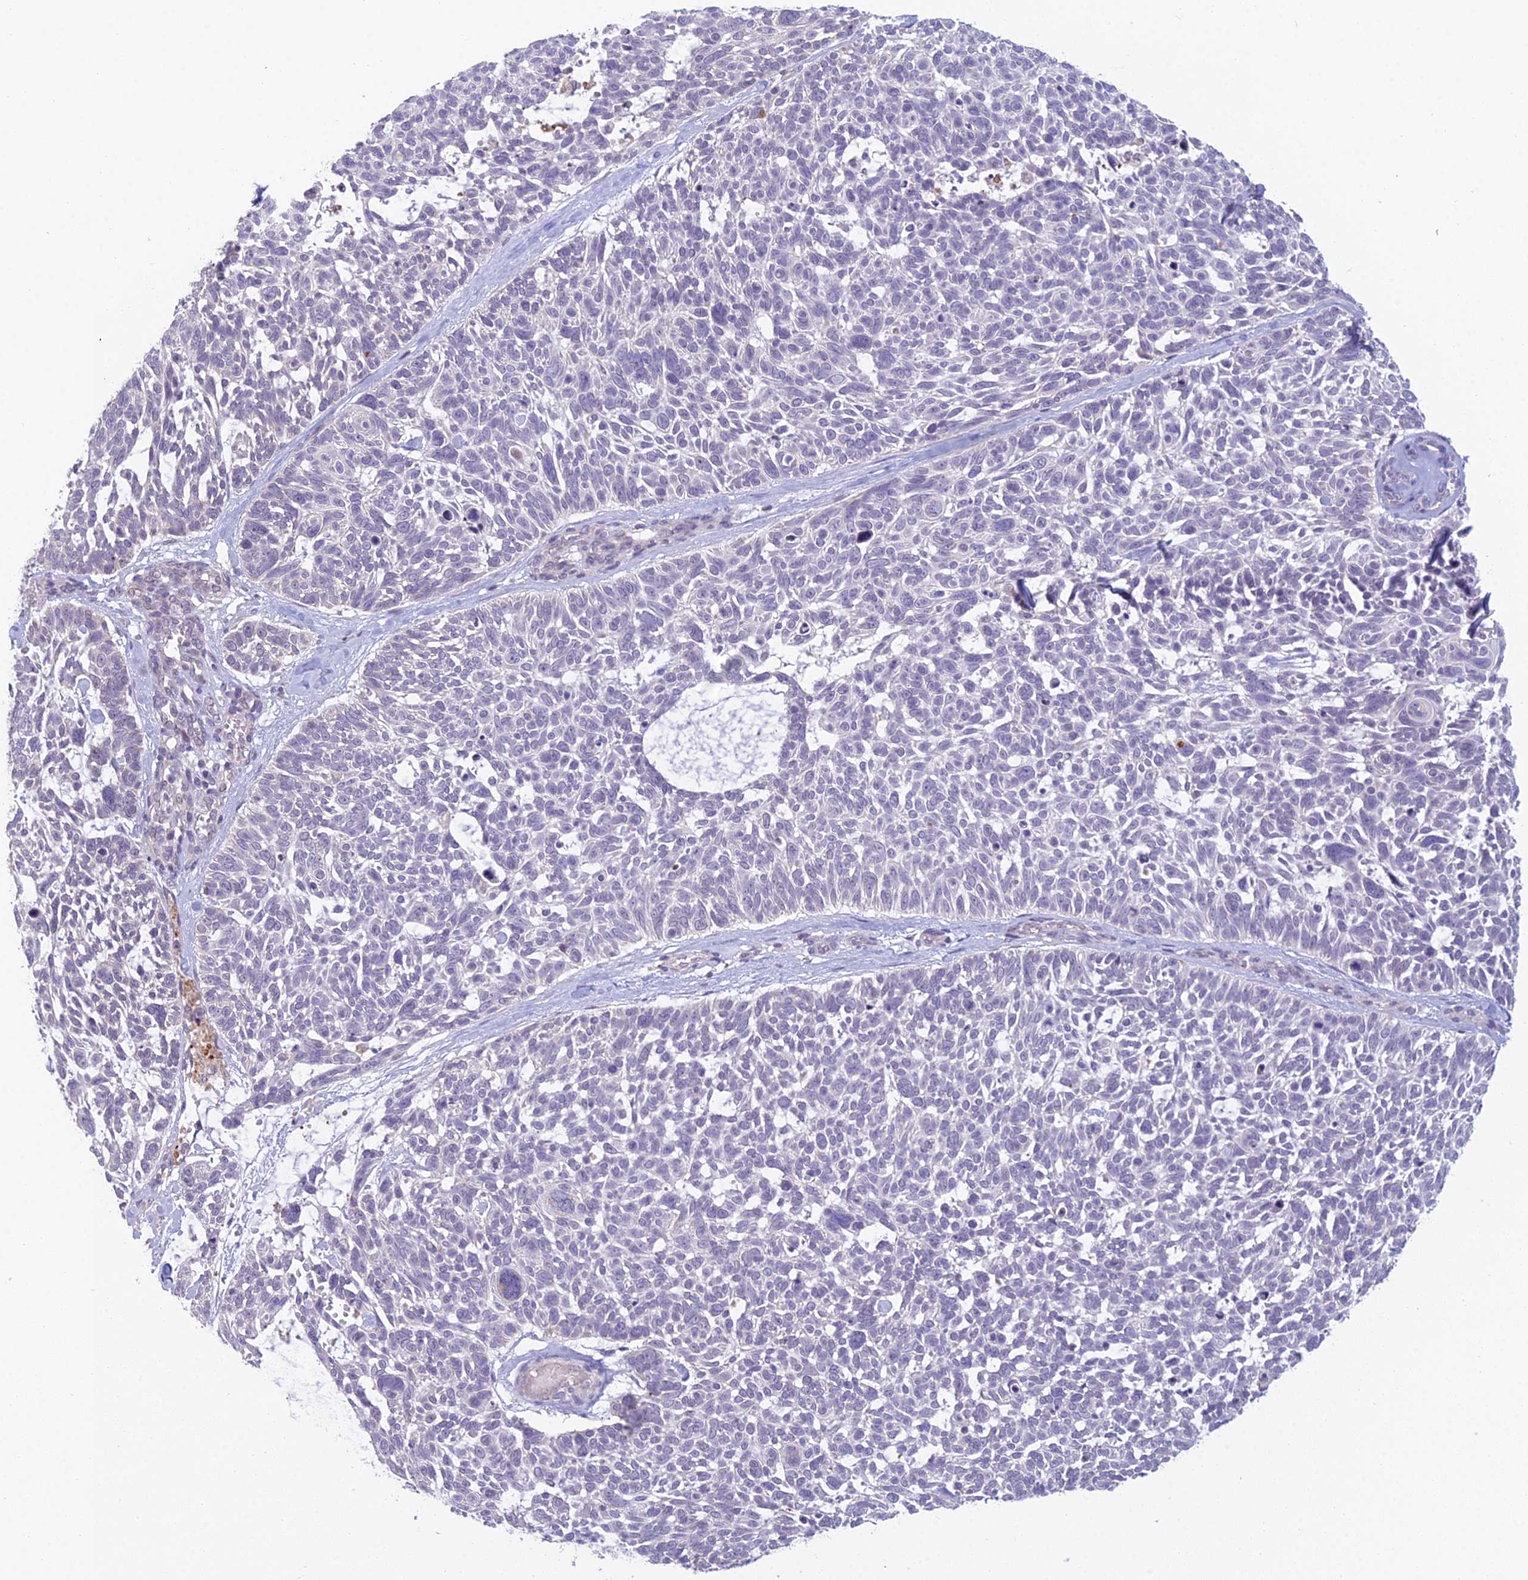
{"staining": {"intensity": "negative", "quantity": "none", "location": "none"}, "tissue": "skin cancer", "cell_type": "Tumor cells", "image_type": "cancer", "snomed": [{"axis": "morphology", "description": "Basal cell carcinoma"}, {"axis": "topography", "description": "Skin"}], "caption": "Basal cell carcinoma (skin) was stained to show a protein in brown. There is no significant staining in tumor cells.", "gene": "CFAP206", "patient": {"sex": "male", "age": 88}}